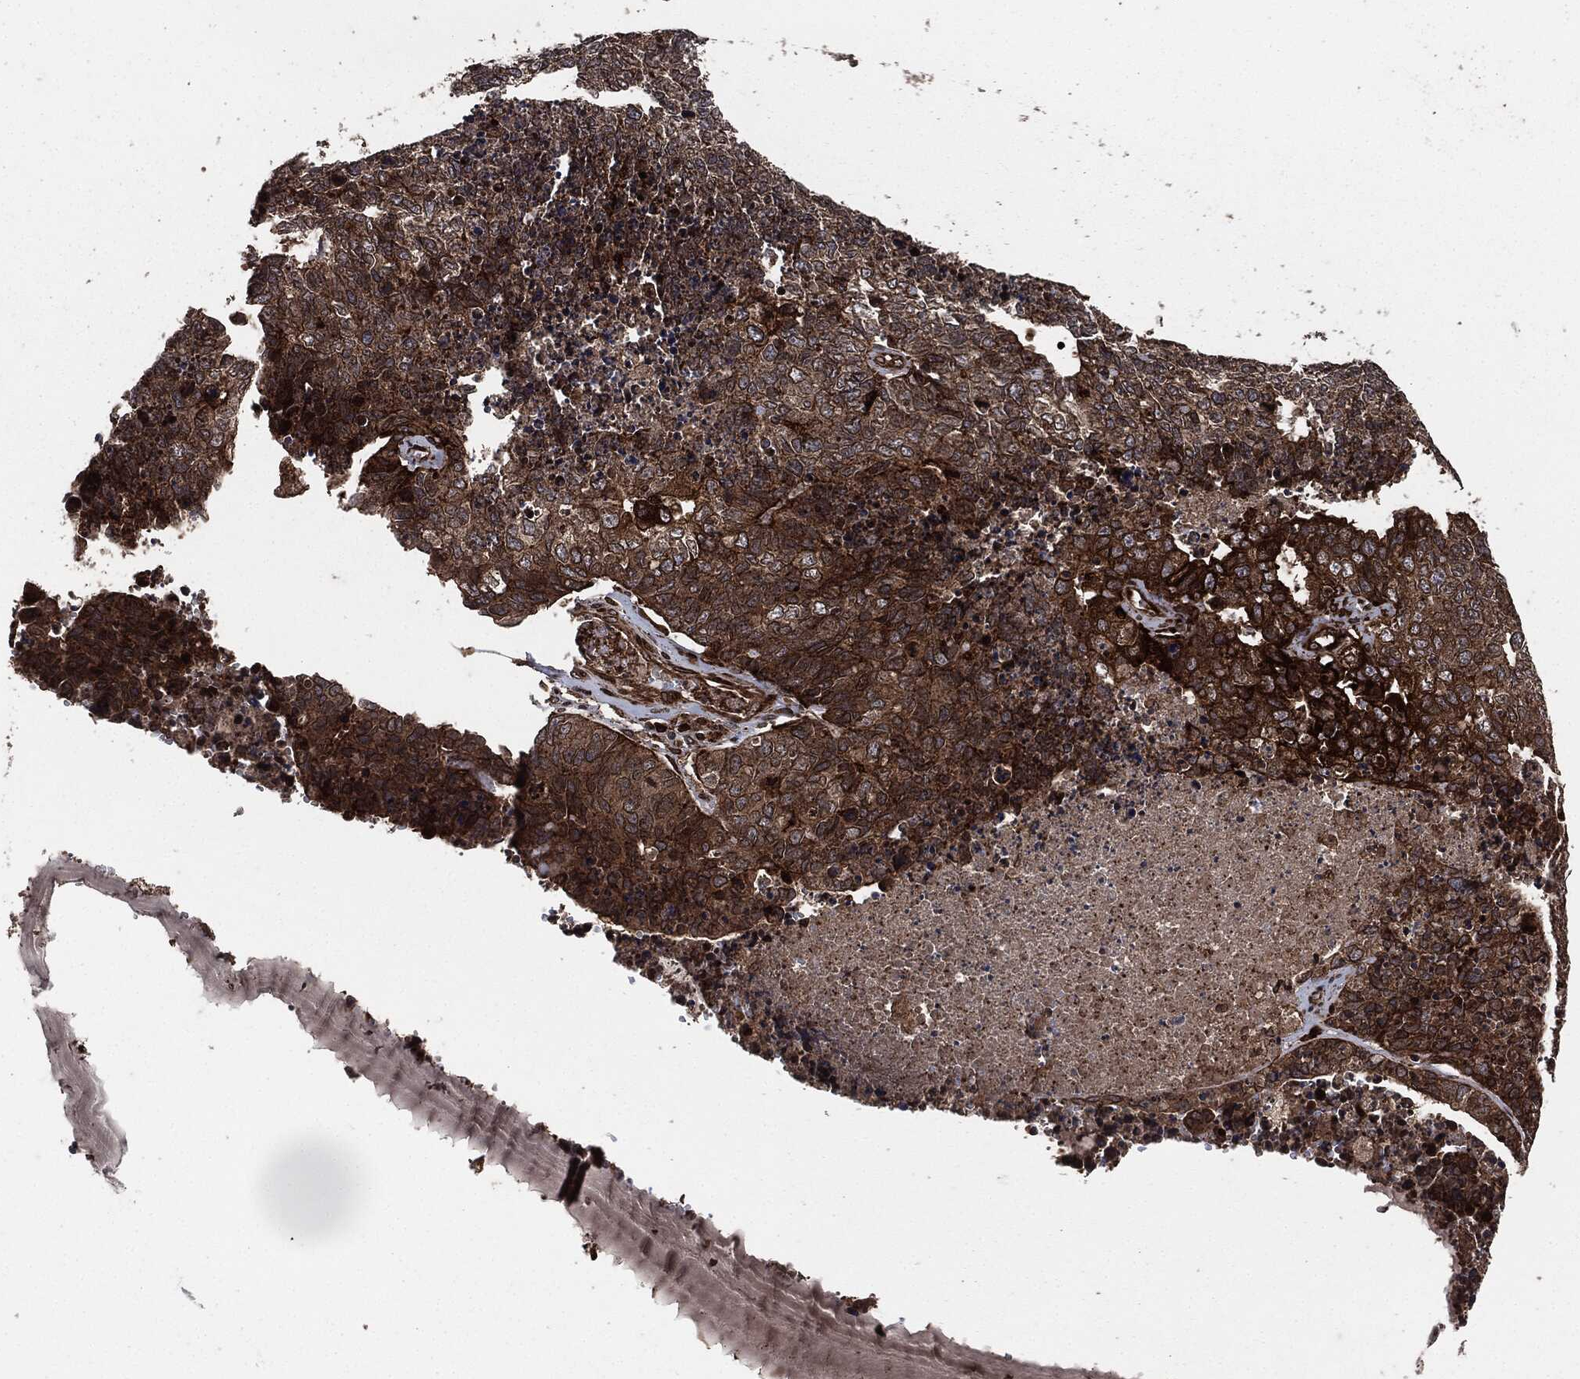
{"staining": {"intensity": "strong", "quantity": "25%-75%", "location": "cytoplasmic/membranous"}, "tissue": "cervical cancer", "cell_type": "Tumor cells", "image_type": "cancer", "snomed": [{"axis": "morphology", "description": "Squamous cell carcinoma, NOS"}, {"axis": "topography", "description": "Cervix"}], "caption": "Immunohistochemistry (IHC) micrograph of neoplastic tissue: cervical cancer stained using immunohistochemistry (IHC) exhibits high levels of strong protein expression localized specifically in the cytoplasmic/membranous of tumor cells, appearing as a cytoplasmic/membranous brown color.", "gene": "IFIT1", "patient": {"sex": "female", "age": 63}}